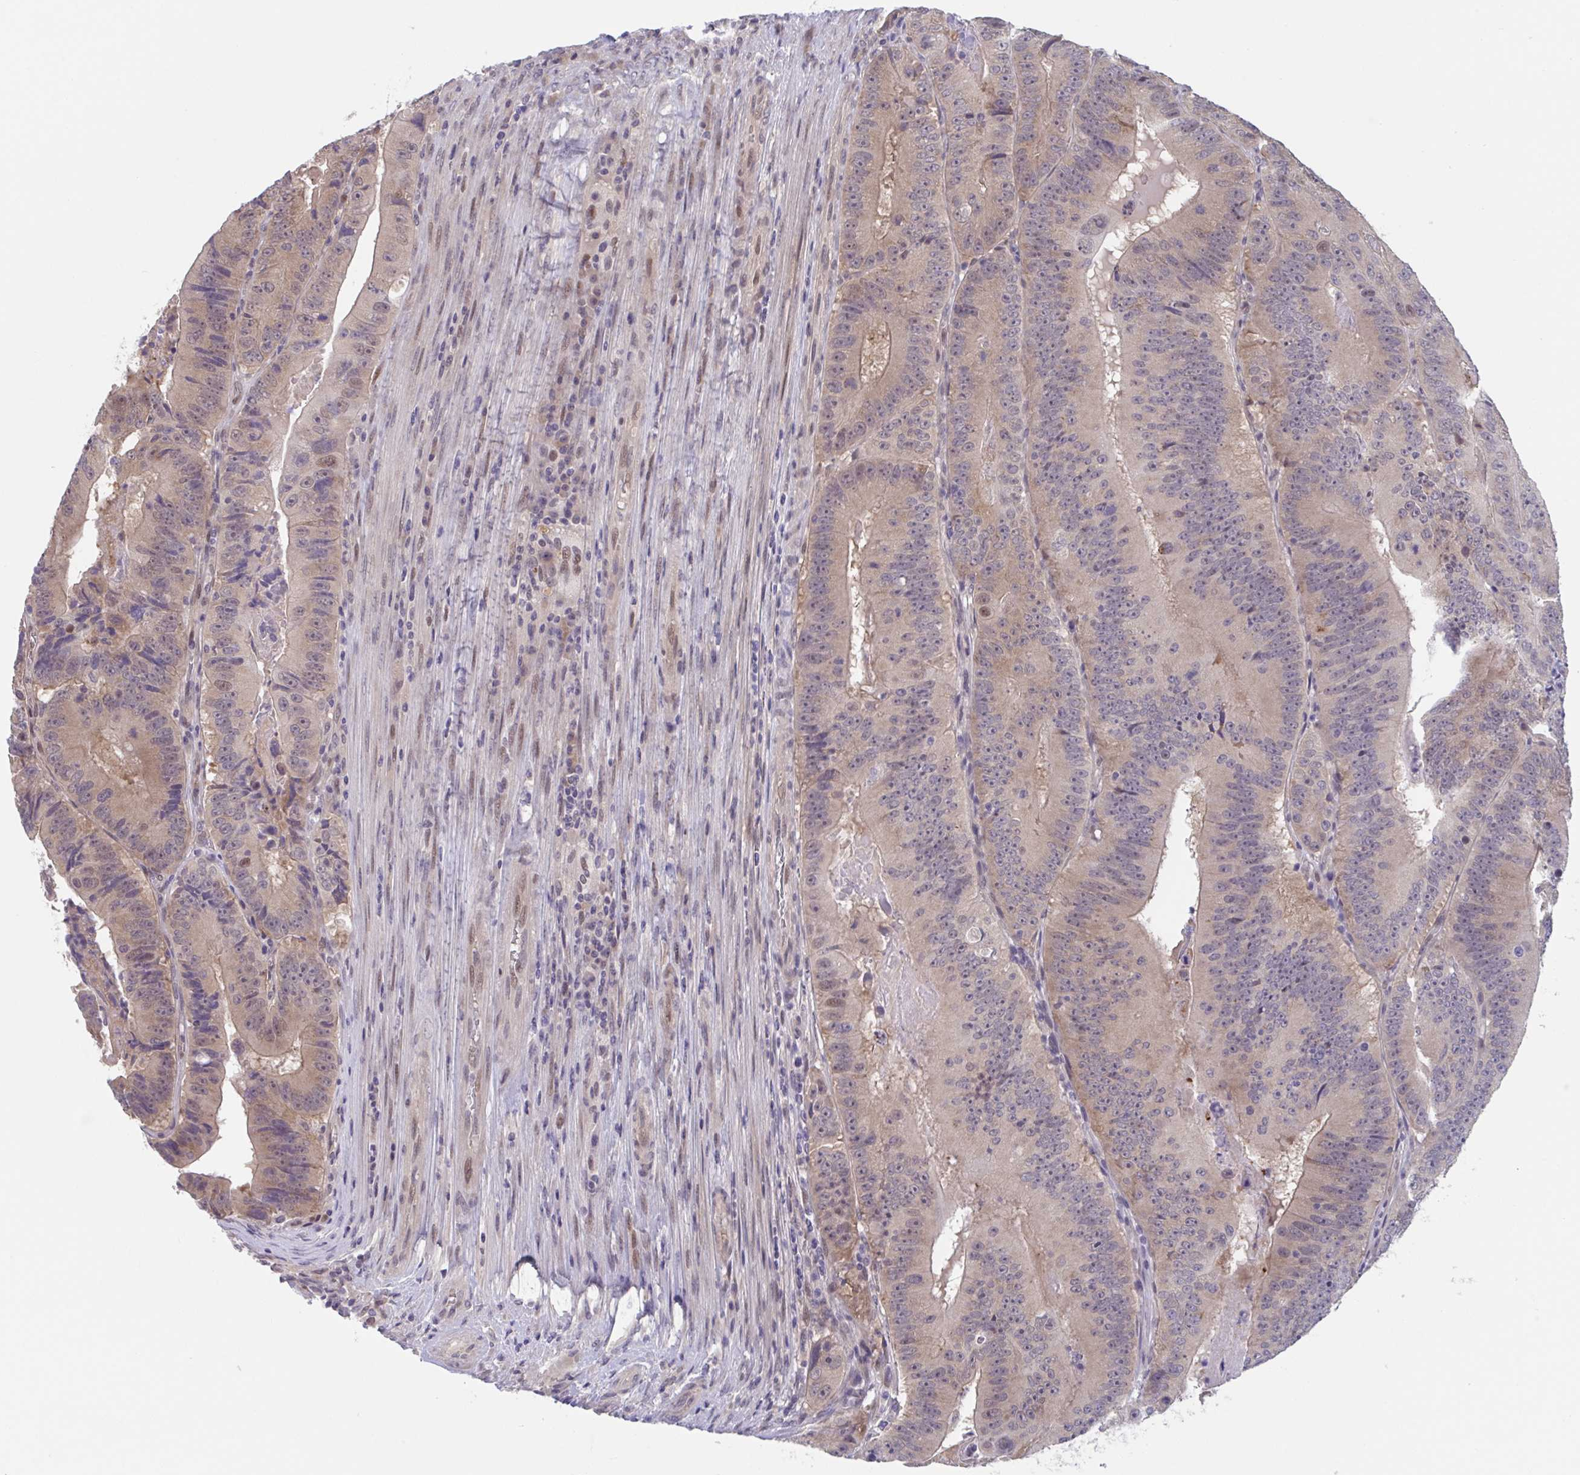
{"staining": {"intensity": "weak", "quantity": "25%-75%", "location": "cytoplasmic/membranous,nuclear"}, "tissue": "colorectal cancer", "cell_type": "Tumor cells", "image_type": "cancer", "snomed": [{"axis": "morphology", "description": "Adenocarcinoma, NOS"}, {"axis": "topography", "description": "Colon"}], "caption": "The image displays a brown stain indicating the presence of a protein in the cytoplasmic/membranous and nuclear of tumor cells in colorectal cancer (adenocarcinoma). (IHC, brightfield microscopy, high magnification).", "gene": "RIOK1", "patient": {"sex": "female", "age": 86}}